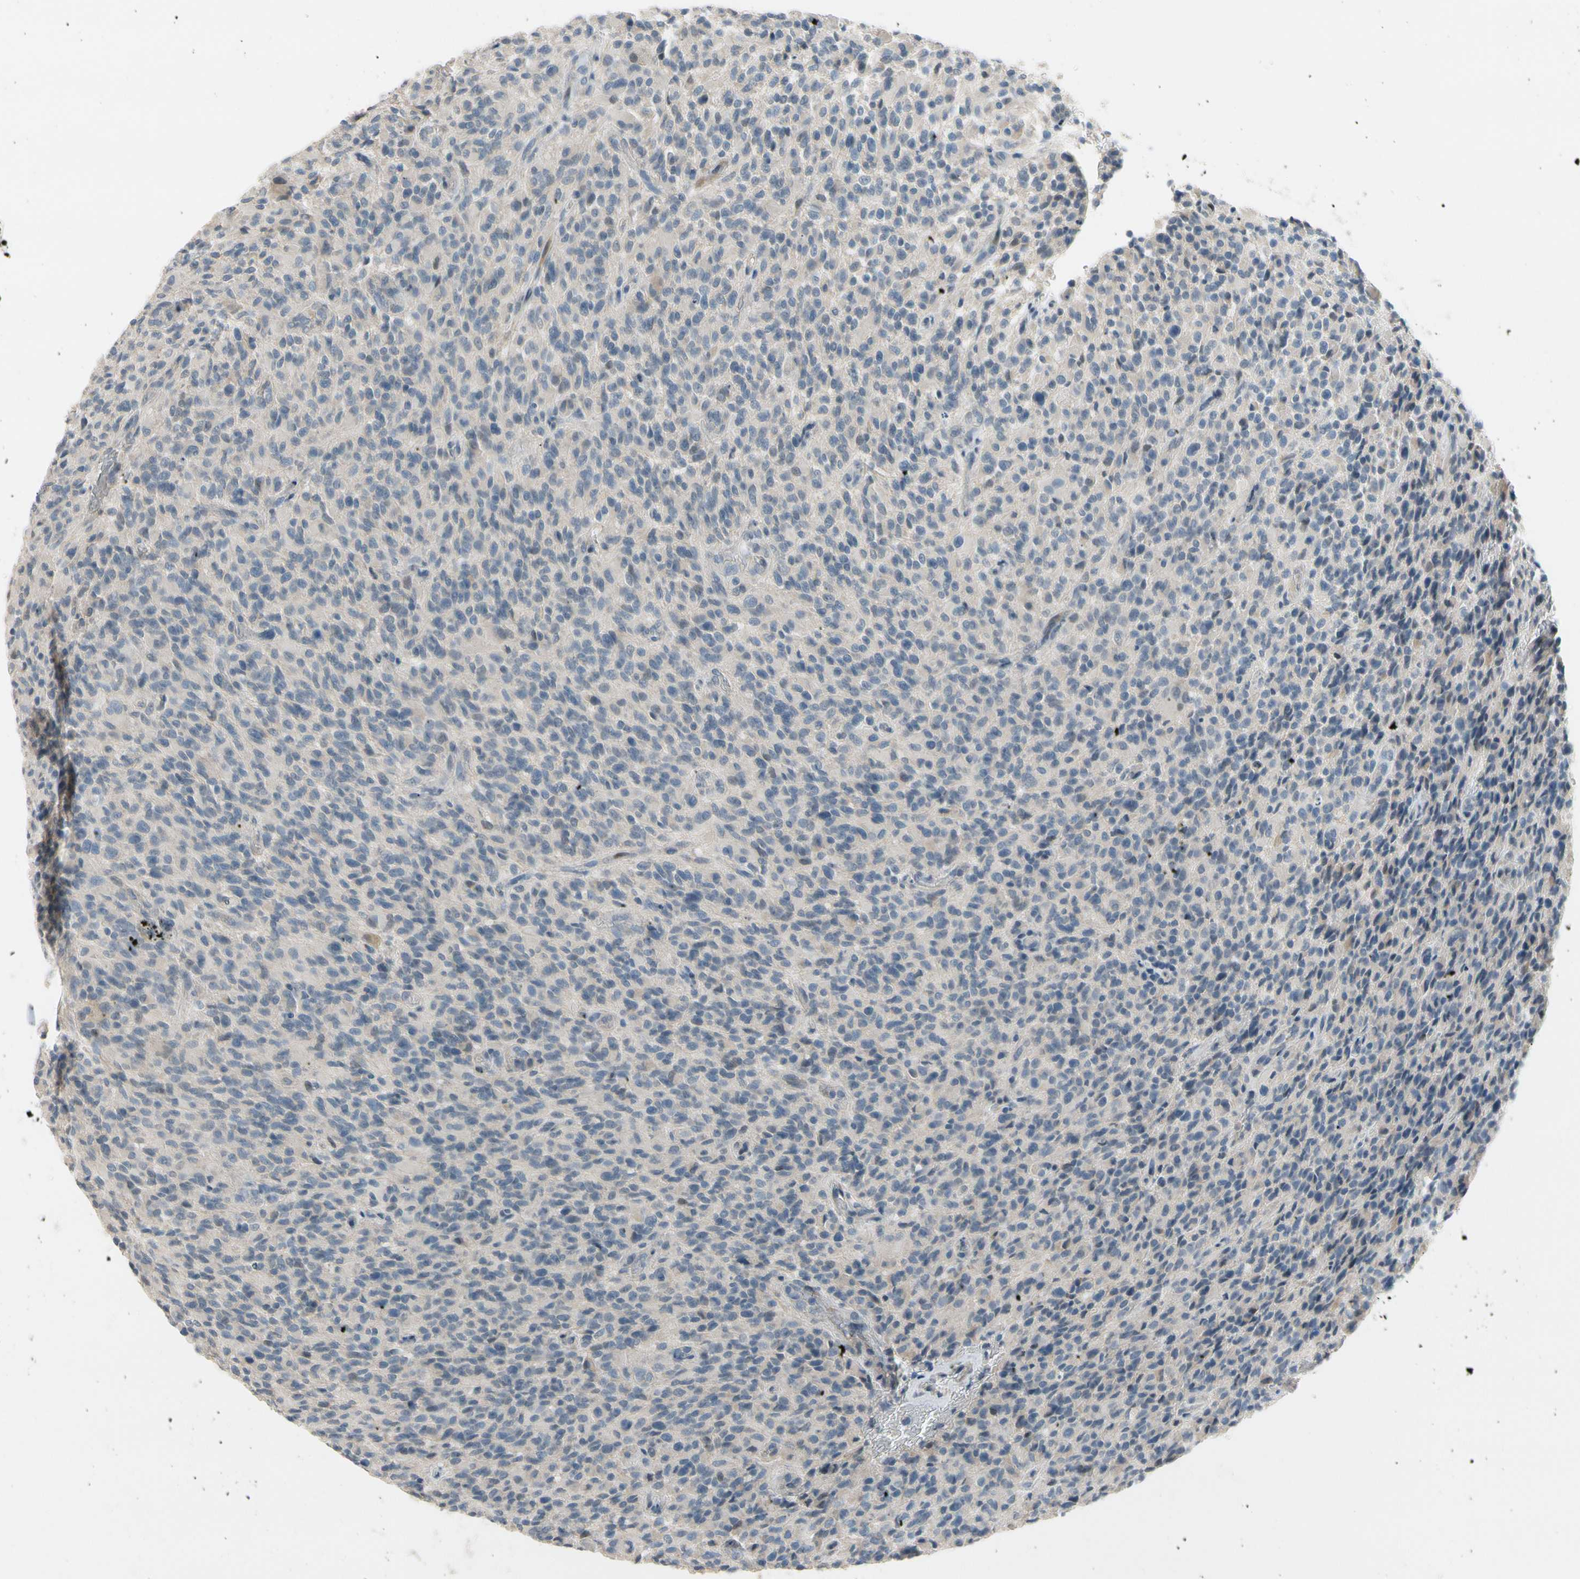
{"staining": {"intensity": "negative", "quantity": "none", "location": "none"}, "tissue": "glioma", "cell_type": "Tumor cells", "image_type": "cancer", "snomed": [{"axis": "morphology", "description": "Glioma, malignant, High grade"}, {"axis": "topography", "description": "Brain"}], "caption": "High power microscopy micrograph of an IHC photomicrograph of malignant high-grade glioma, revealing no significant expression in tumor cells. (Brightfield microscopy of DAB IHC at high magnification).", "gene": "PIP5K1B", "patient": {"sex": "male", "age": 71}}